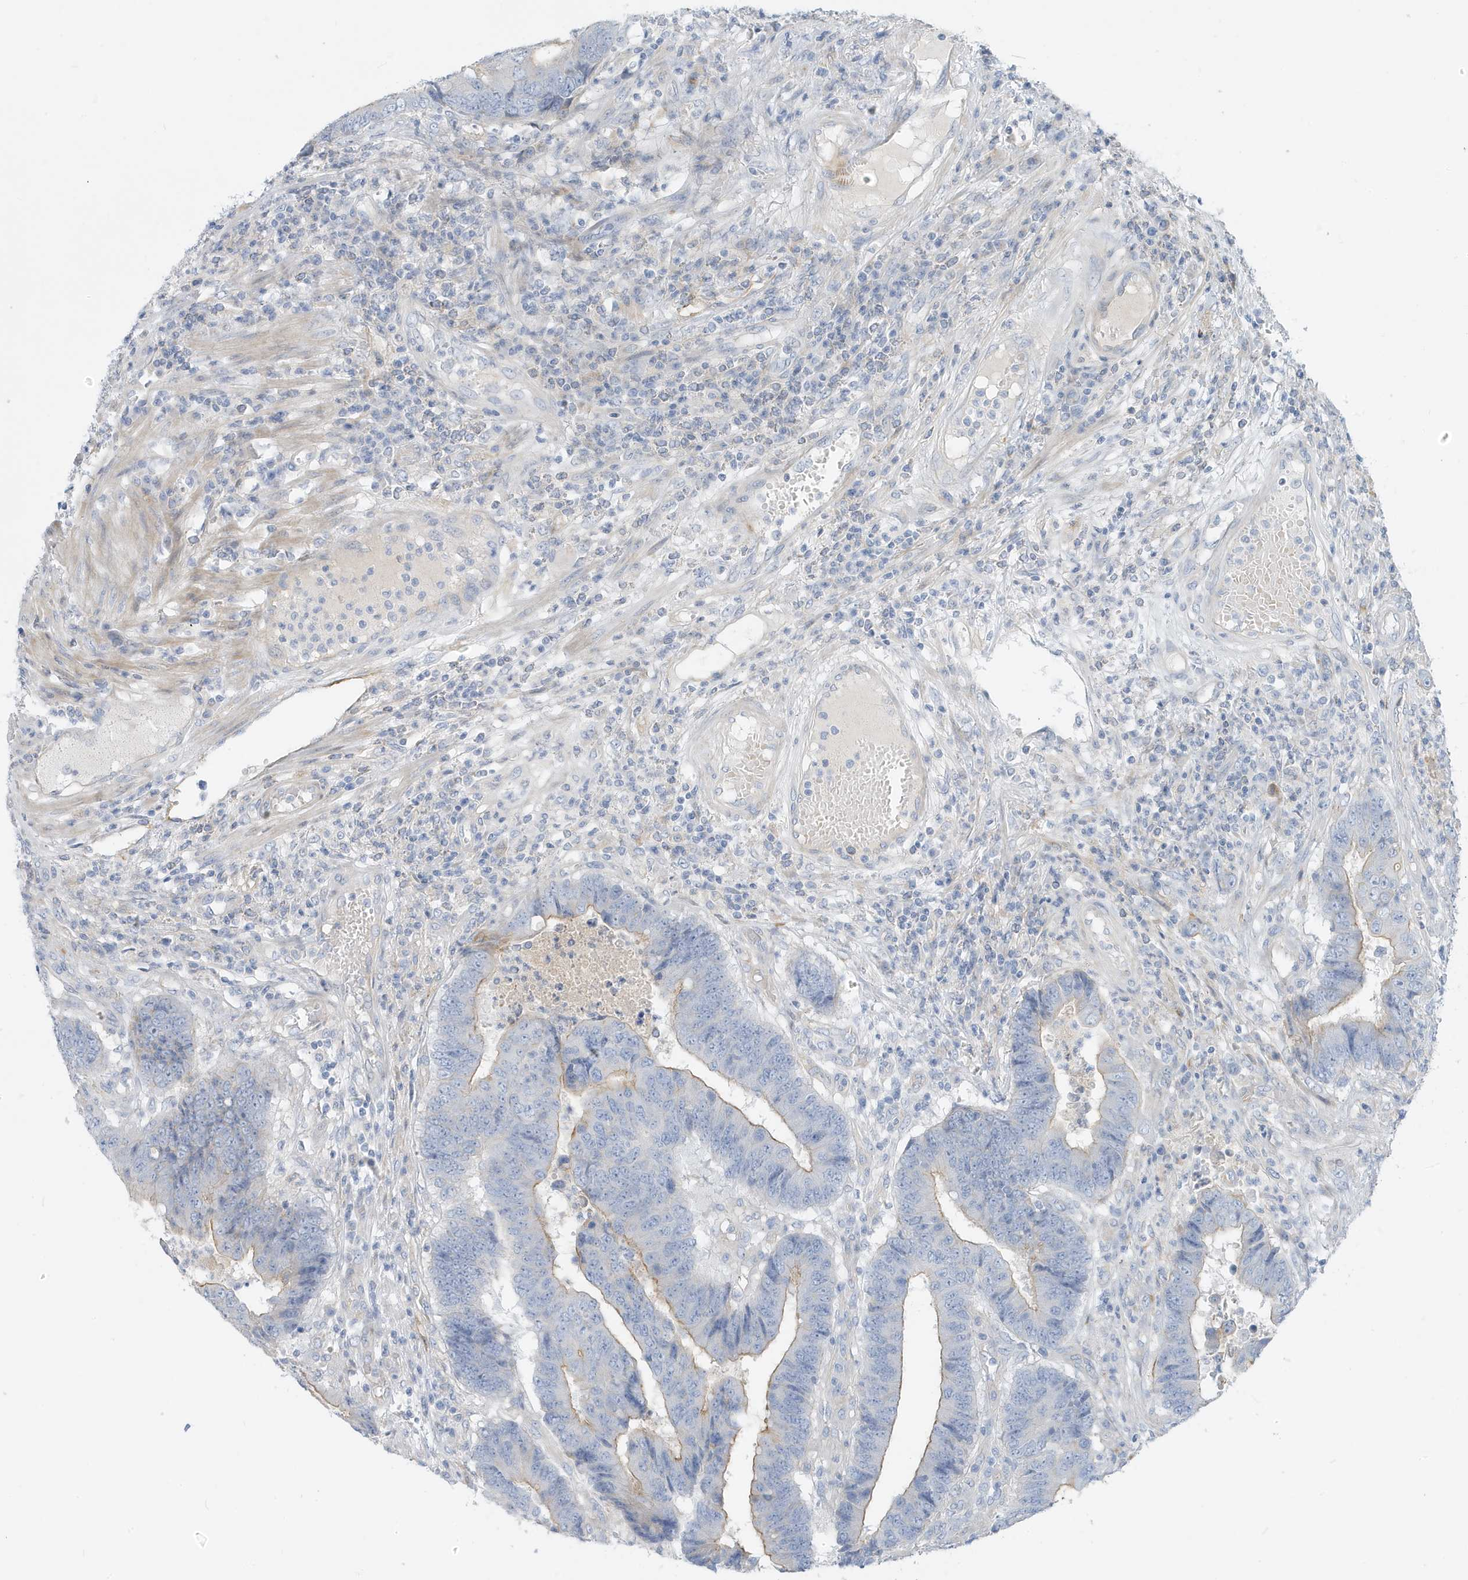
{"staining": {"intensity": "weak", "quantity": "<25%", "location": "cytoplasmic/membranous"}, "tissue": "colorectal cancer", "cell_type": "Tumor cells", "image_type": "cancer", "snomed": [{"axis": "morphology", "description": "Adenocarcinoma, NOS"}, {"axis": "topography", "description": "Rectum"}], "caption": "This micrograph is of colorectal cancer (adenocarcinoma) stained with IHC to label a protein in brown with the nuclei are counter-stained blue. There is no expression in tumor cells.", "gene": "ATP13A5", "patient": {"sex": "male", "age": 84}}